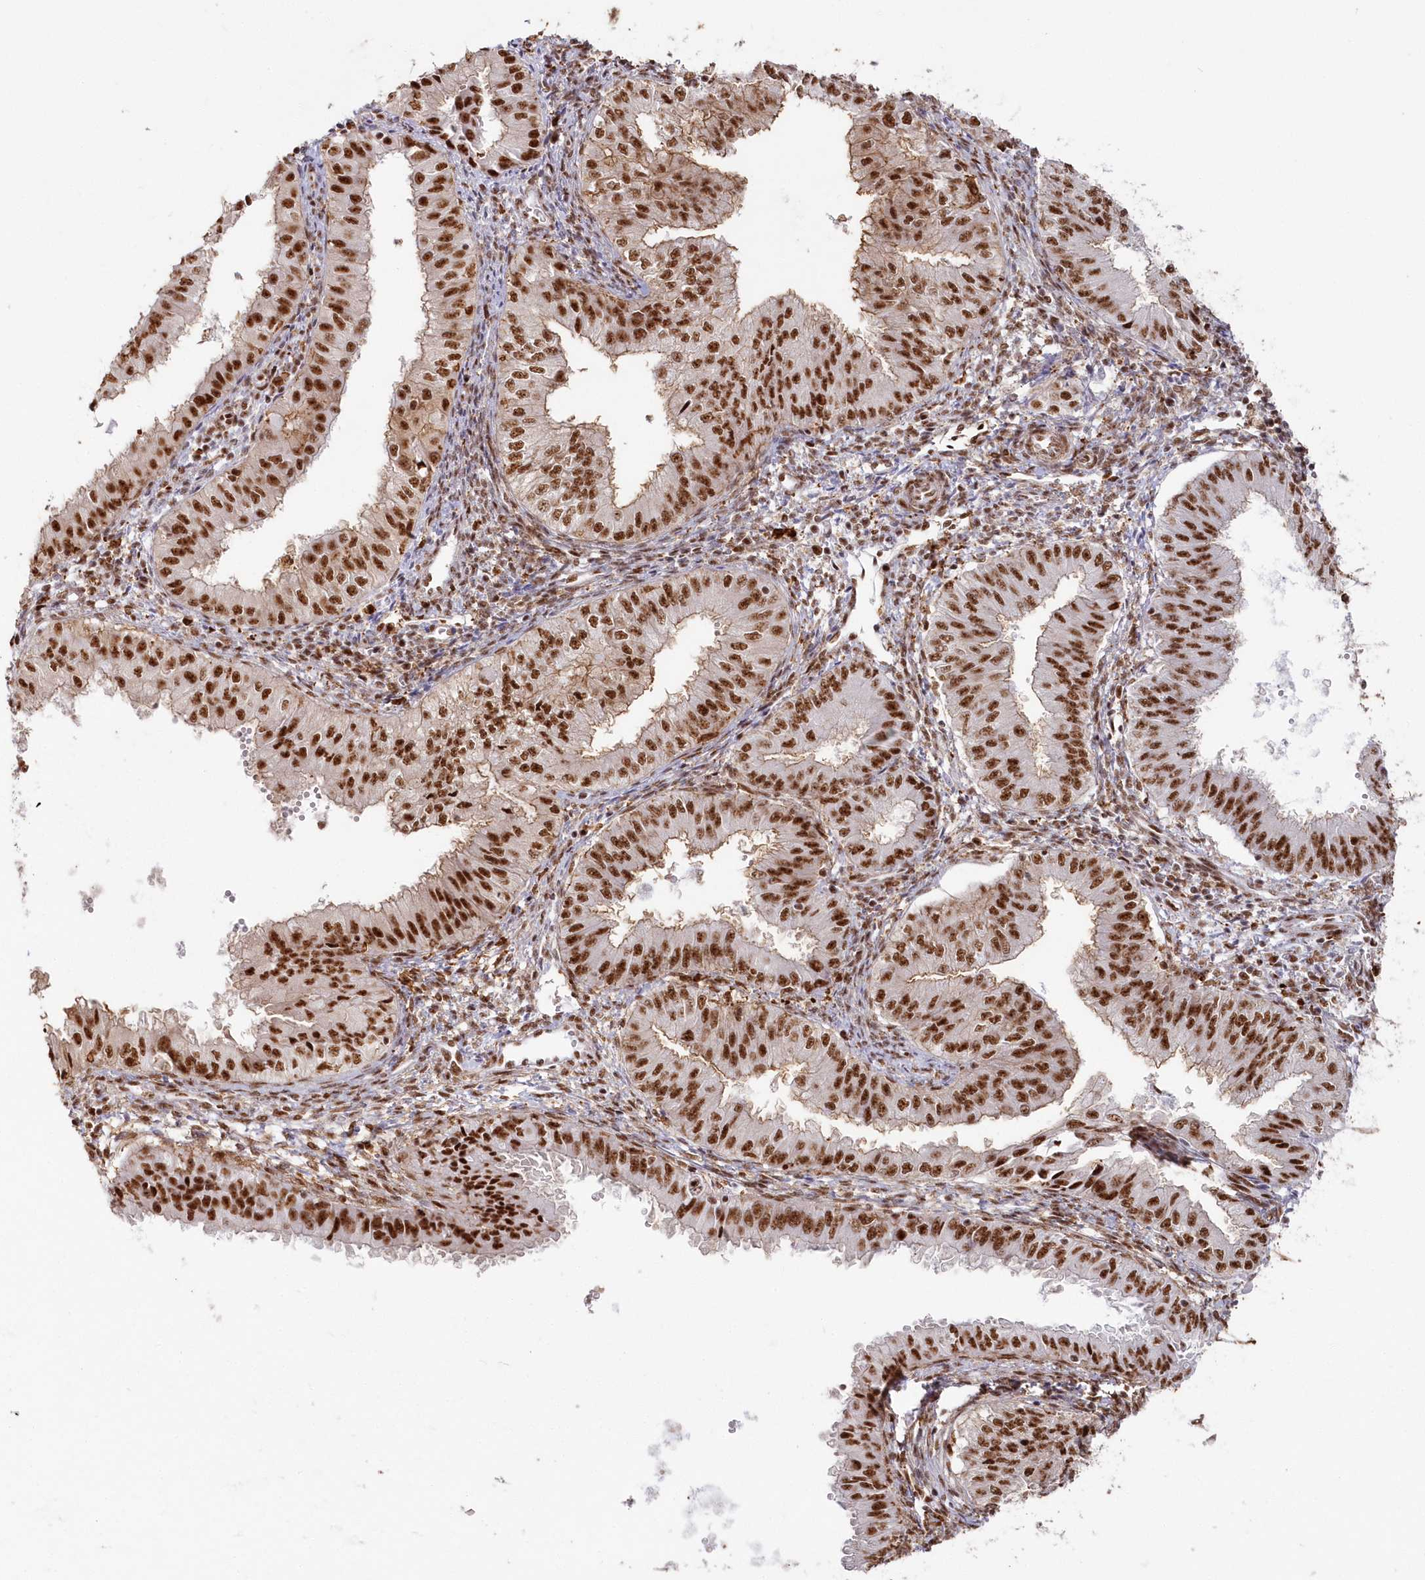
{"staining": {"intensity": "strong", "quantity": ">75%", "location": "nuclear"}, "tissue": "endometrial cancer", "cell_type": "Tumor cells", "image_type": "cancer", "snomed": [{"axis": "morphology", "description": "Normal tissue, NOS"}, {"axis": "morphology", "description": "Adenocarcinoma, NOS"}, {"axis": "topography", "description": "Endometrium"}], "caption": "Immunohistochemical staining of human endometrial cancer (adenocarcinoma) exhibits high levels of strong nuclear expression in about >75% of tumor cells.", "gene": "DDX46", "patient": {"sex": "female", "age": 53}}